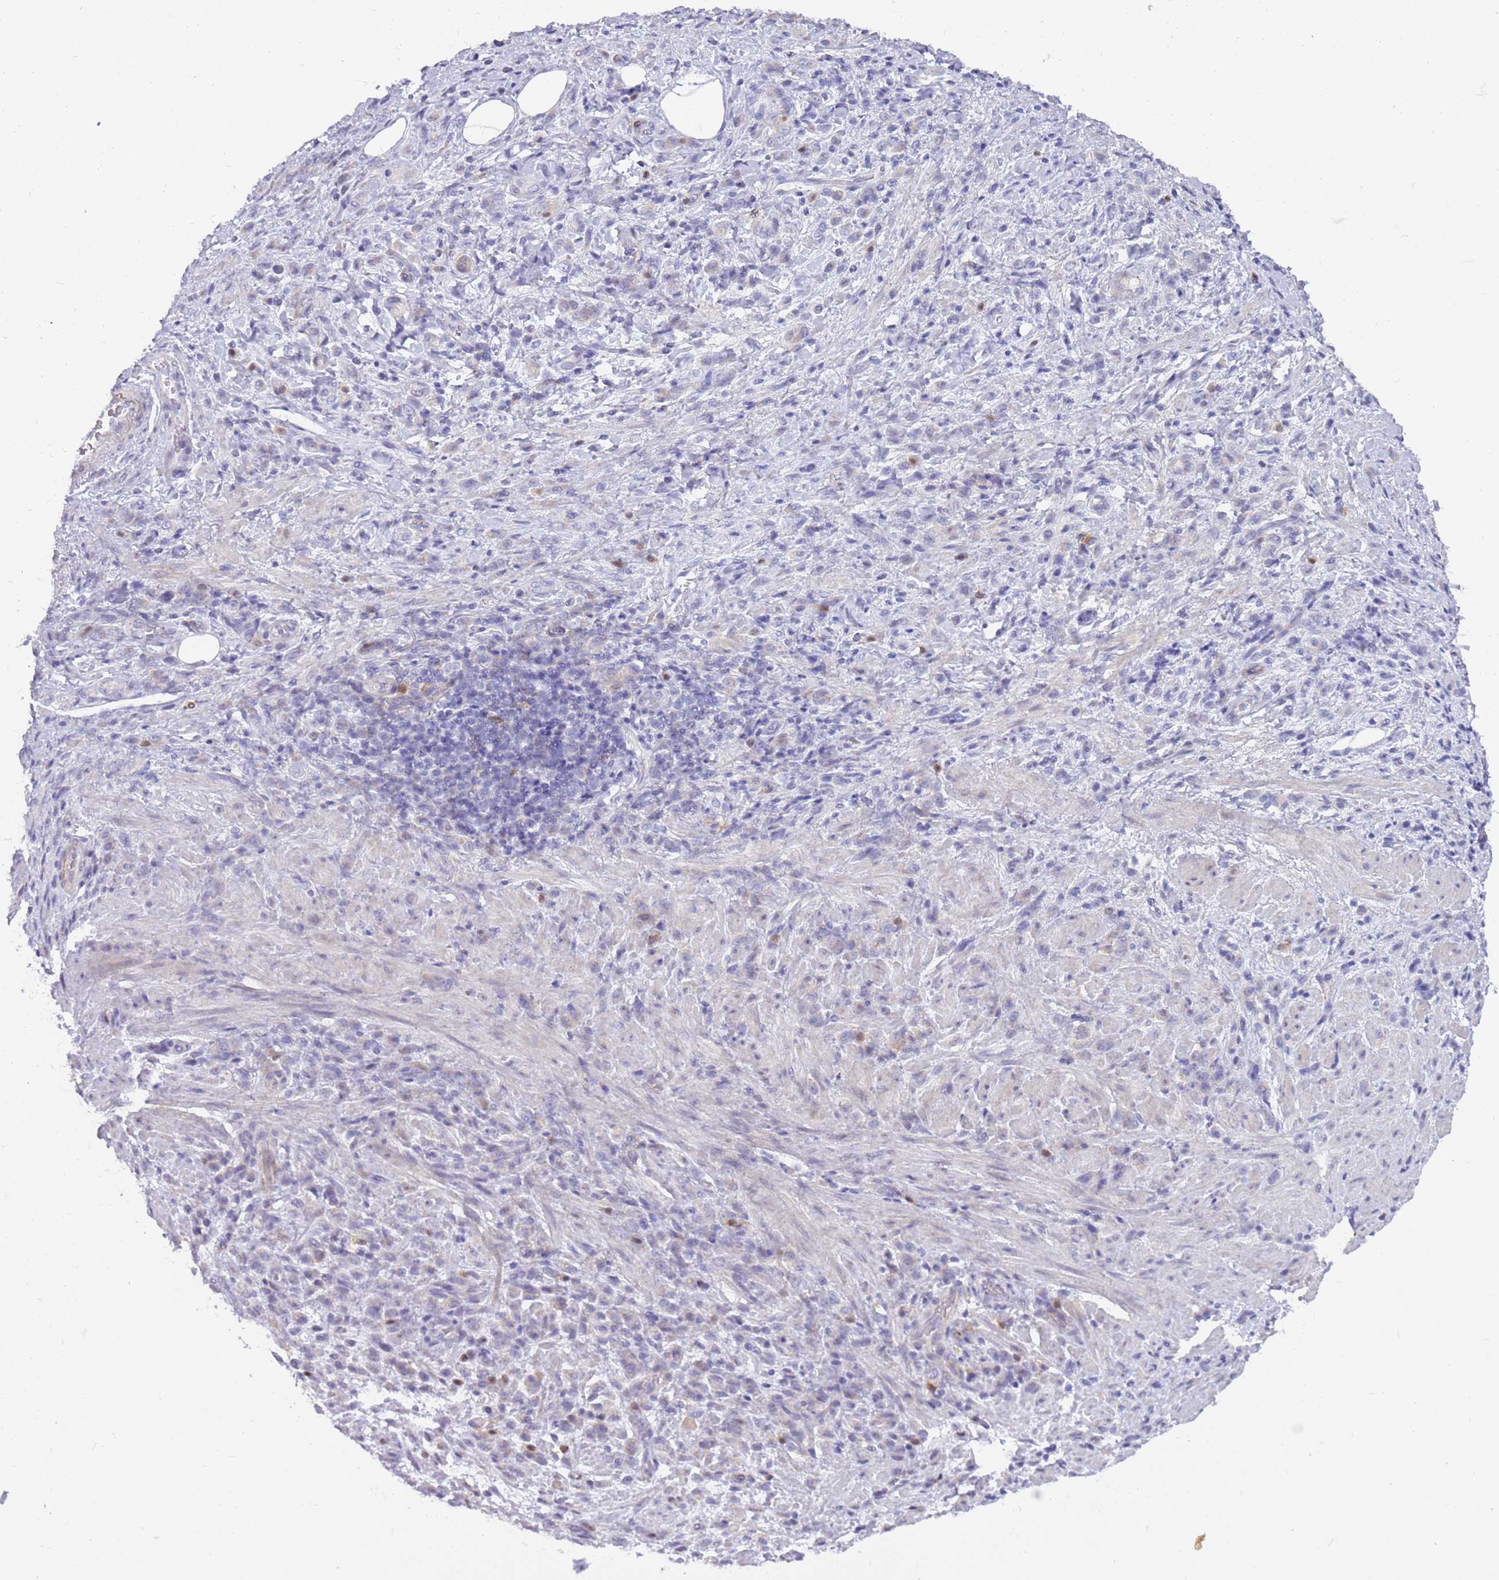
{"staining": {"intensity": "negative", "quantity": "none", "location": "none"}, "tissue": "stomach cancer", "cell_type": "Tumor cells", "image_type": "cancer", "snomed": [{"axis": "morphology", "description": "Adenocarcinoma, NOS"}, {"axis": "topography", "description": "Stomach"}], "caption": "Tumor cells show no significant protein staining in adenocarcinoma (stomach).", "gene": "DIPK1C", "patient": {"sex": "male", "age": 77}}